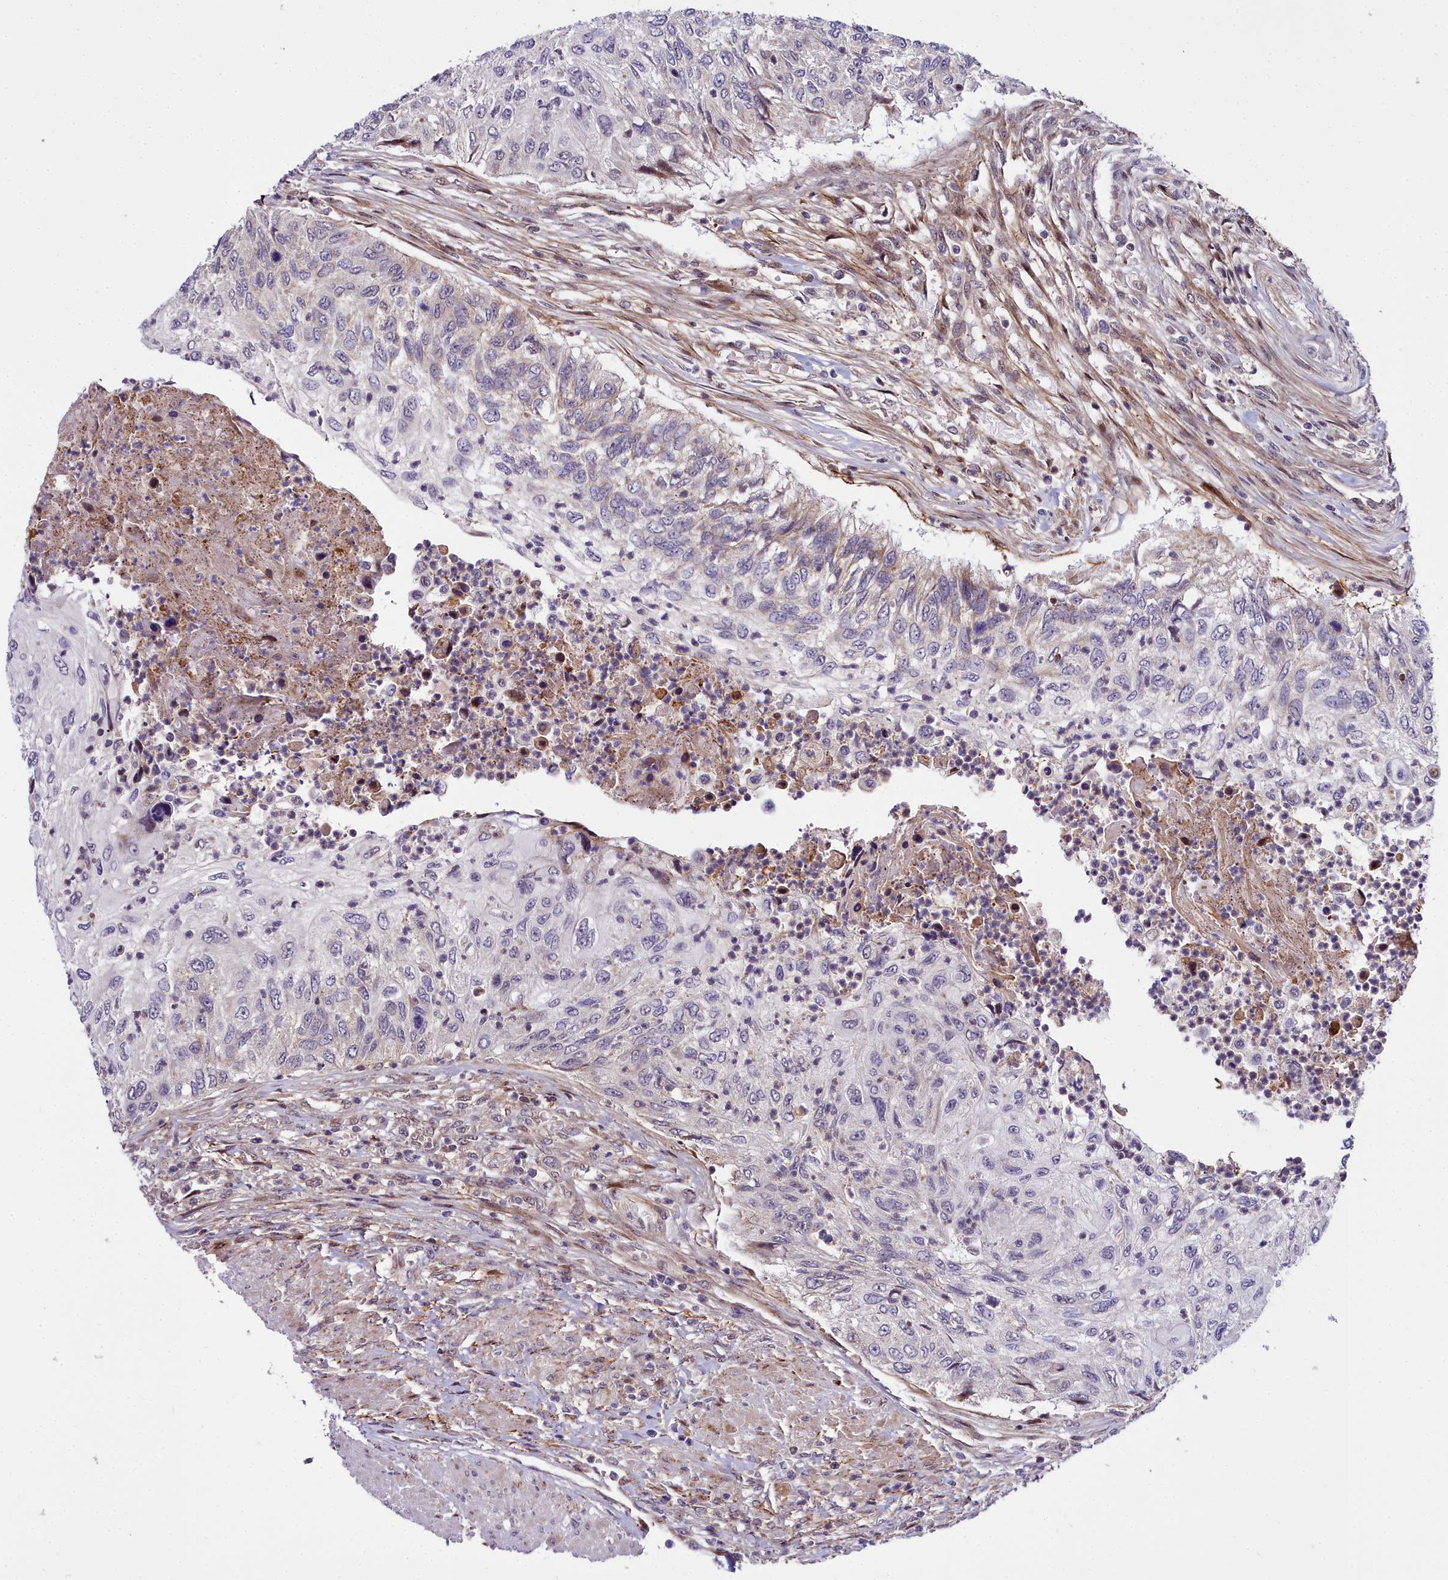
{"staining": {"intensity": "weak", "quantity": "<25%", "location": "cytoplasmic/membranous"}, "tissue": "urothelial cancer", "cell_type": "Tumor cells", "image_type": "cancer", "snomed": [{"axis": "morphology", "description": "Urothelial carcinoma, High grade"}, {"axis": "topography", "description": "Urinary bladder"}], "caption": "IHC of urothelial cancer reveals no expression in tumor cells.", "gene": "MRPS11", "patient": {"sex": "female", "age": 60}}